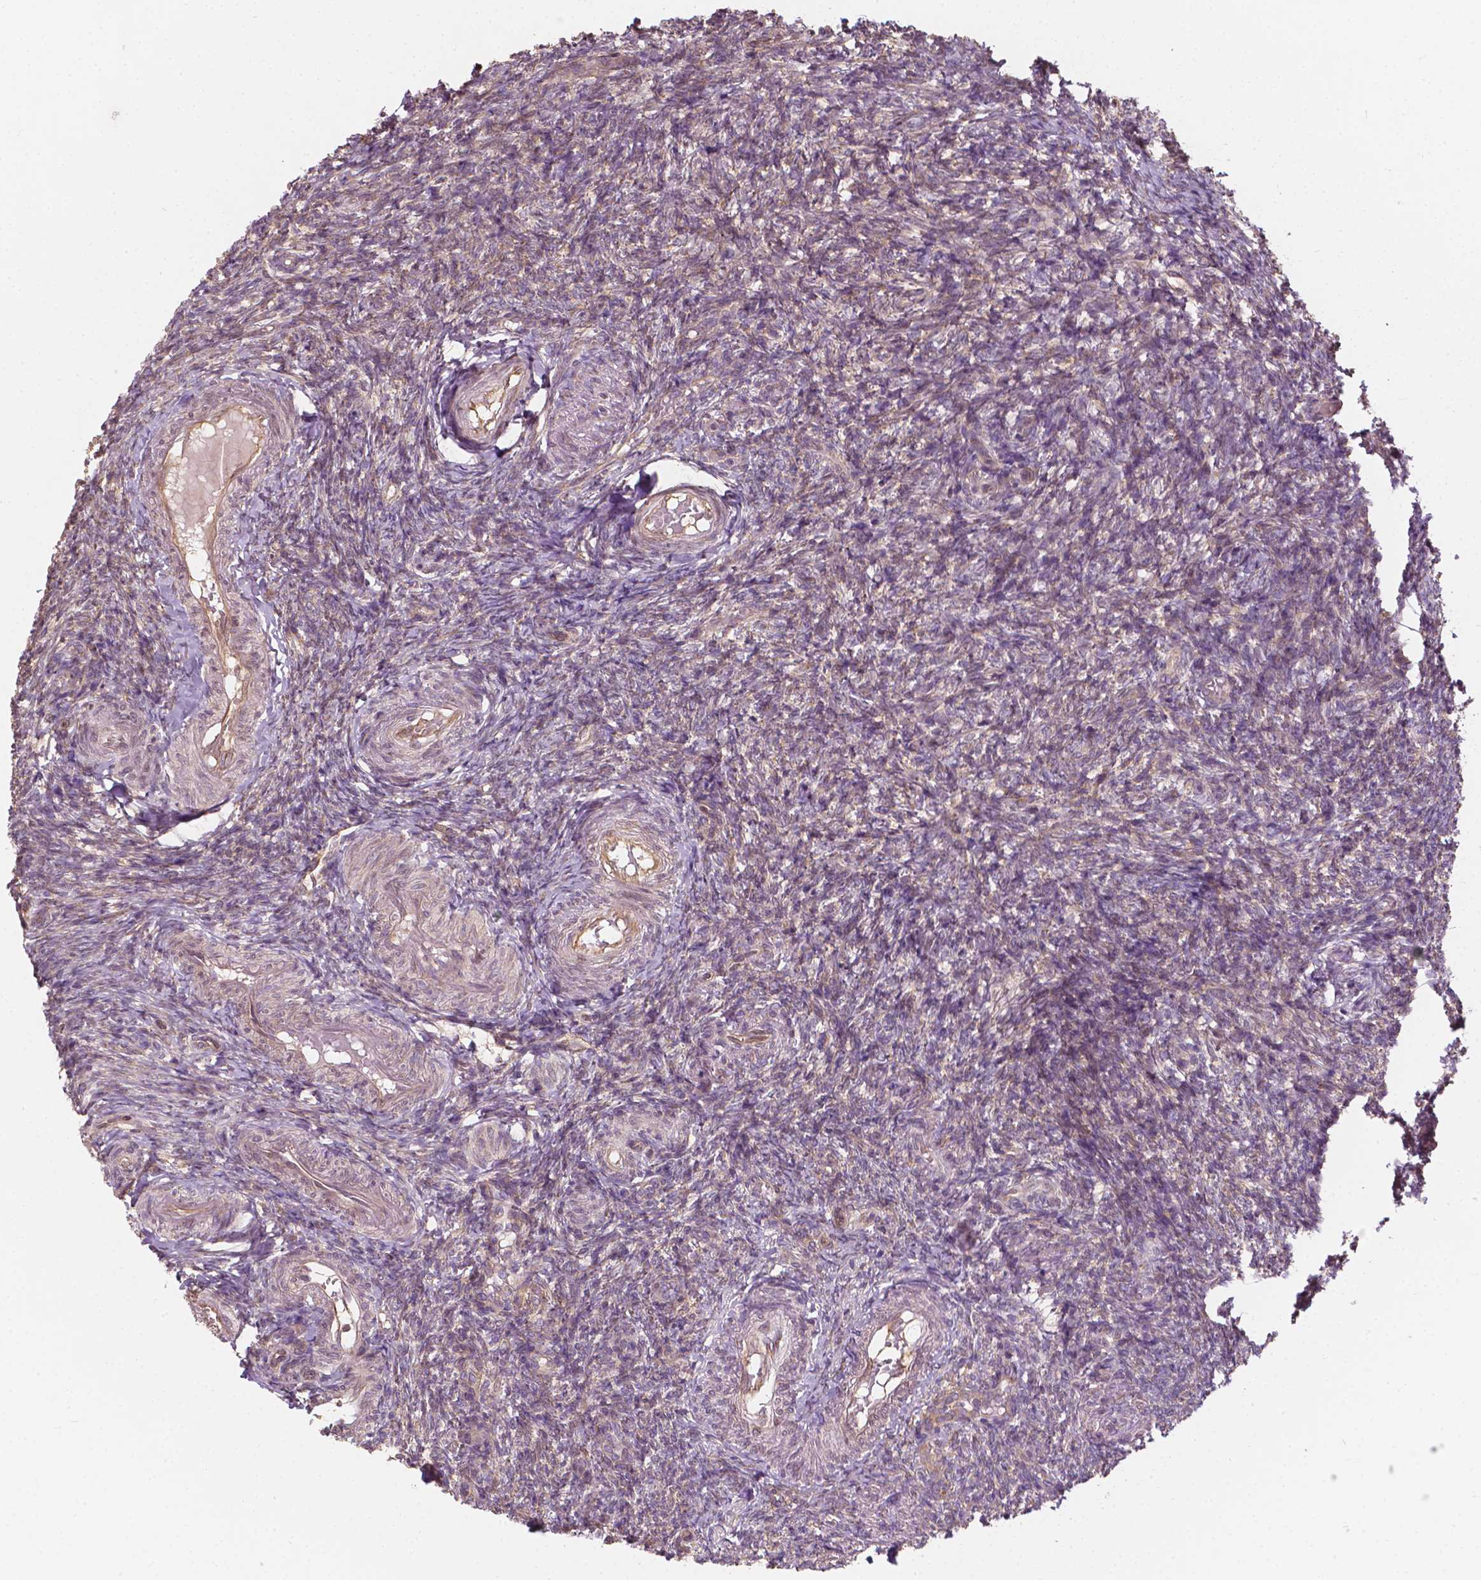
{"staining": {"intensity": "weak", "quantity": ">75%", "location": "cytoplasmic/membranous"}, "tissue": "ovary", "cell_type": "Follicle cells", "image_type": "normal", "snomed": [{"axis": "morphology", "description": "Normal tissue, NOS"}, {"axis": "topography", "description": "Ovary"}], "caption": "Protein expression analysis of benign human ovary reveals weak cytoplasmic/membranous staining in approximately >75% of follicle cells. (DAB IHC with brightfield microscopy, high magnification).", "gene": "G3BP1", "patient": {"sex": "female", "age": 39}}